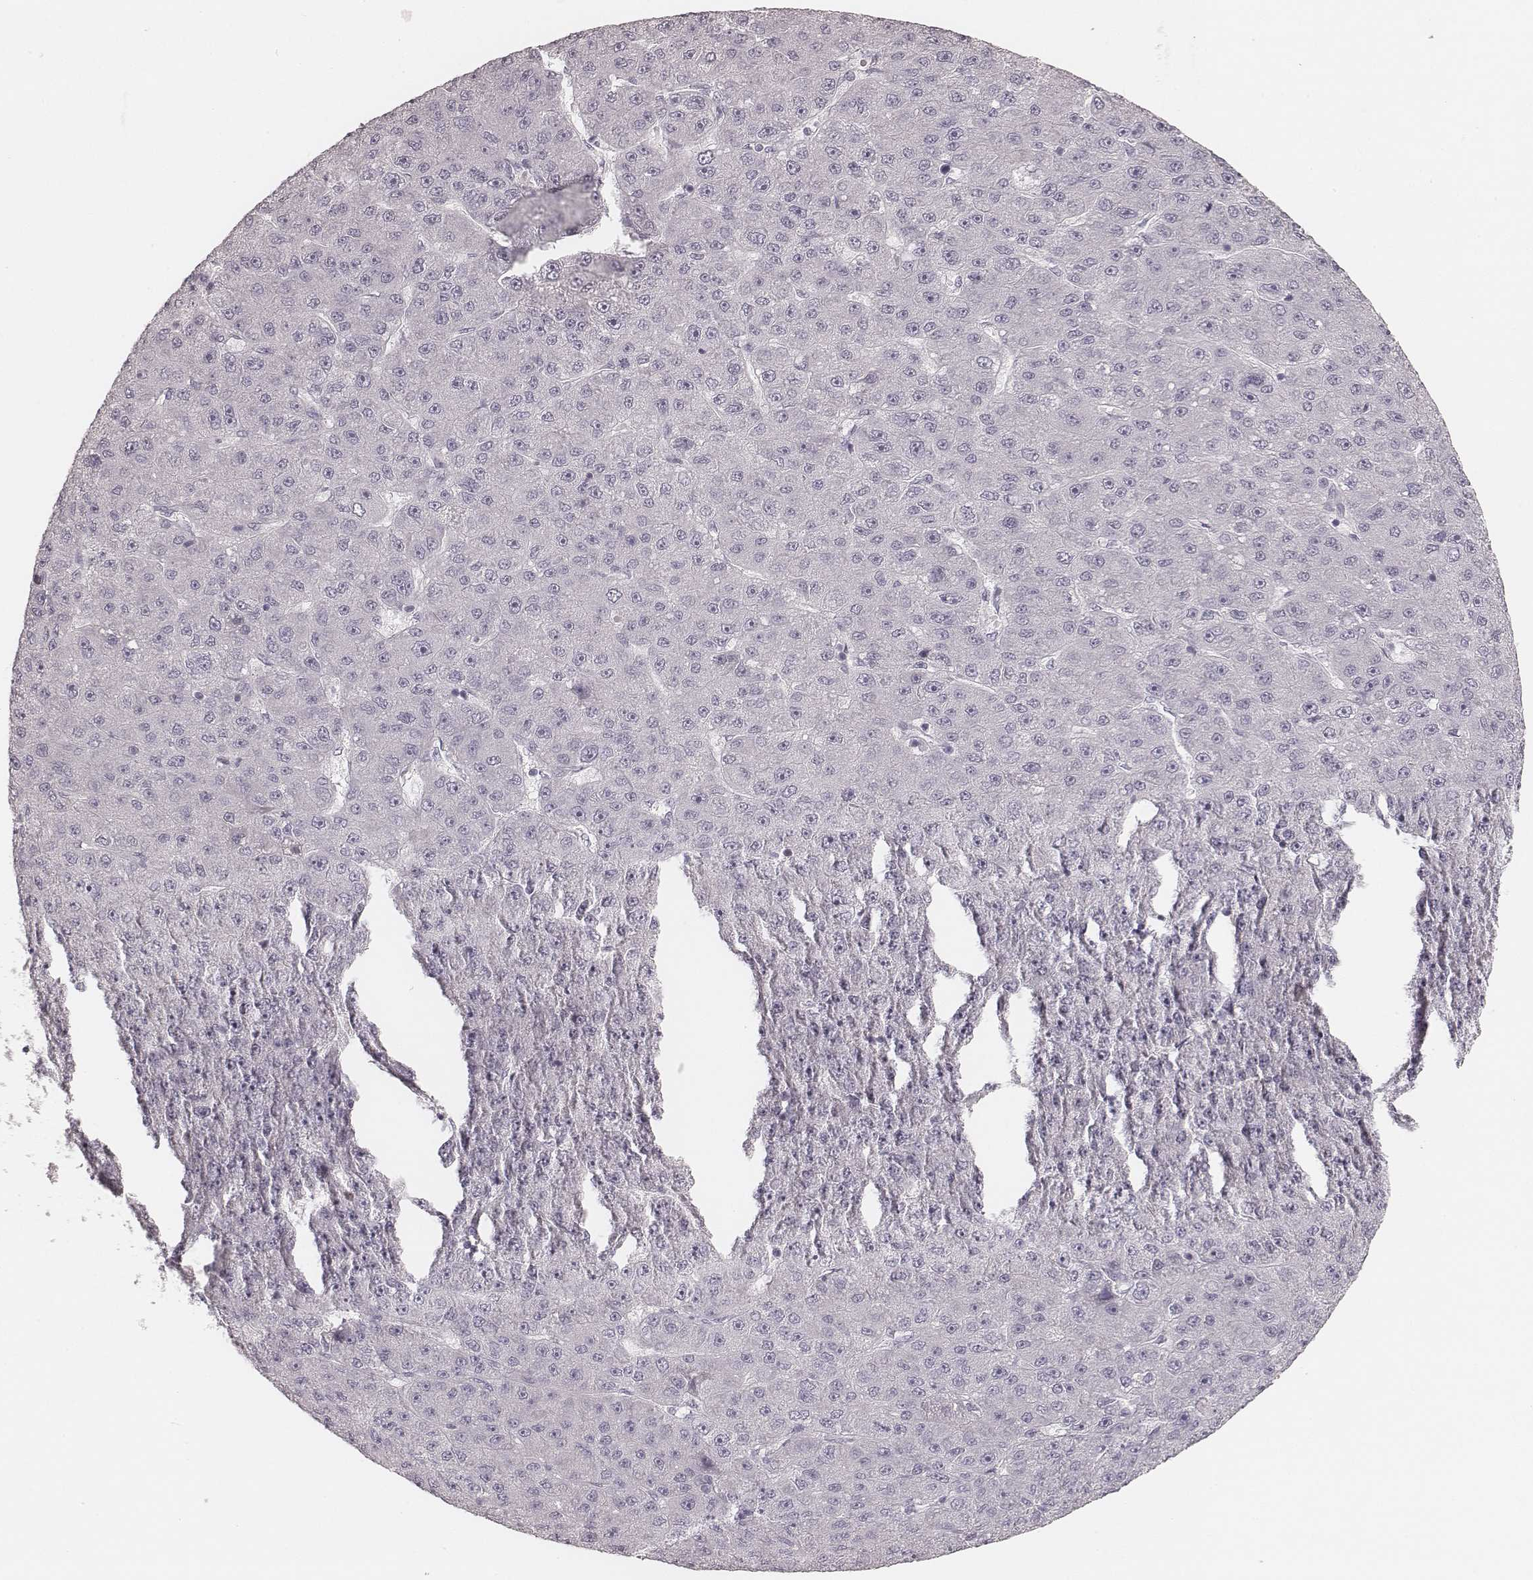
{"staining": {"intensity": "negative", "quantity": "none", "location": "none"}, "tissue": "liver cancer", "cell_type": "Tumor cells", "image_type": "cancer", "snomed": [{"axis": "morphology", "description": "Carcinoma, Hepatocellular, NOS"}, {"axis": "topography", "description": "Liver"}], "caption": "A photomicrograph of hepatocellular carcinoma (liver) stained for a protein demonstrates no brown staining in tumor cells.", "gene": "SPATA24", "patient": {"sex": "male", "age": 67}}